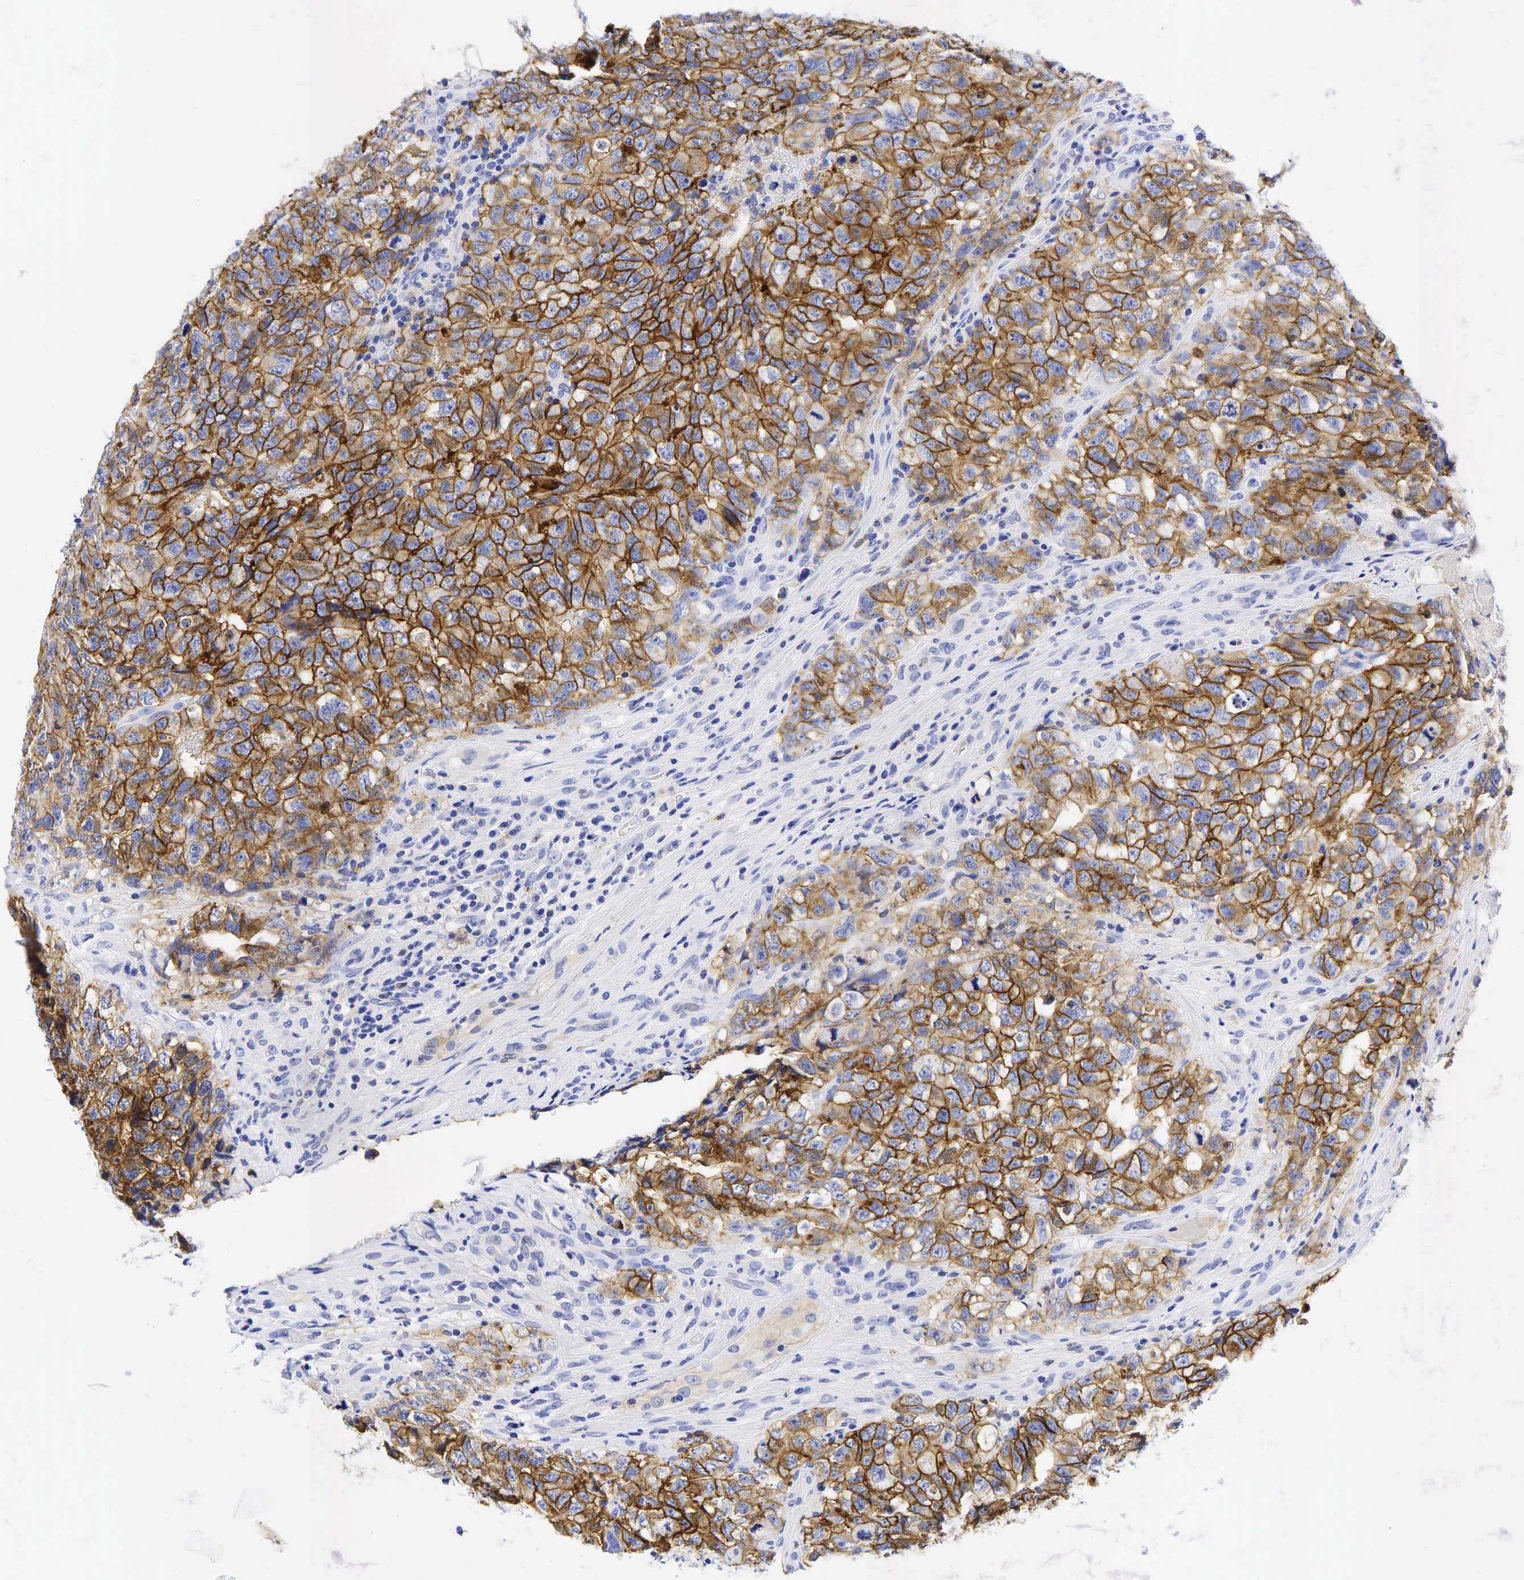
{"staining": {"intensity": "strong", "quantity": ">75%", "location": "cytoplasmic/membranous"}, "tissue": "testis cancer", "cell_type": "Tumor cells", "image_type": "cancer", "snomed": [{"axis": "morphology", "description": "Carcinoma, Embryonal, NOS"}, {"axis": "topography", "description": "Testis"}], "caption": "A photomicrograph of testis cancer (embryonal carcinoma) stained for a protein reveals strong cytoplasmic/membranous brown staining in tumor cells. (Stains: DAB (3,3'-diaminobenzidine) in brown, nuclei in blue, Microscopy: brightfield microscopy at high magnification).", "gene": "TNFRSF8", "patient": {"sex": "male", "age": 31}}